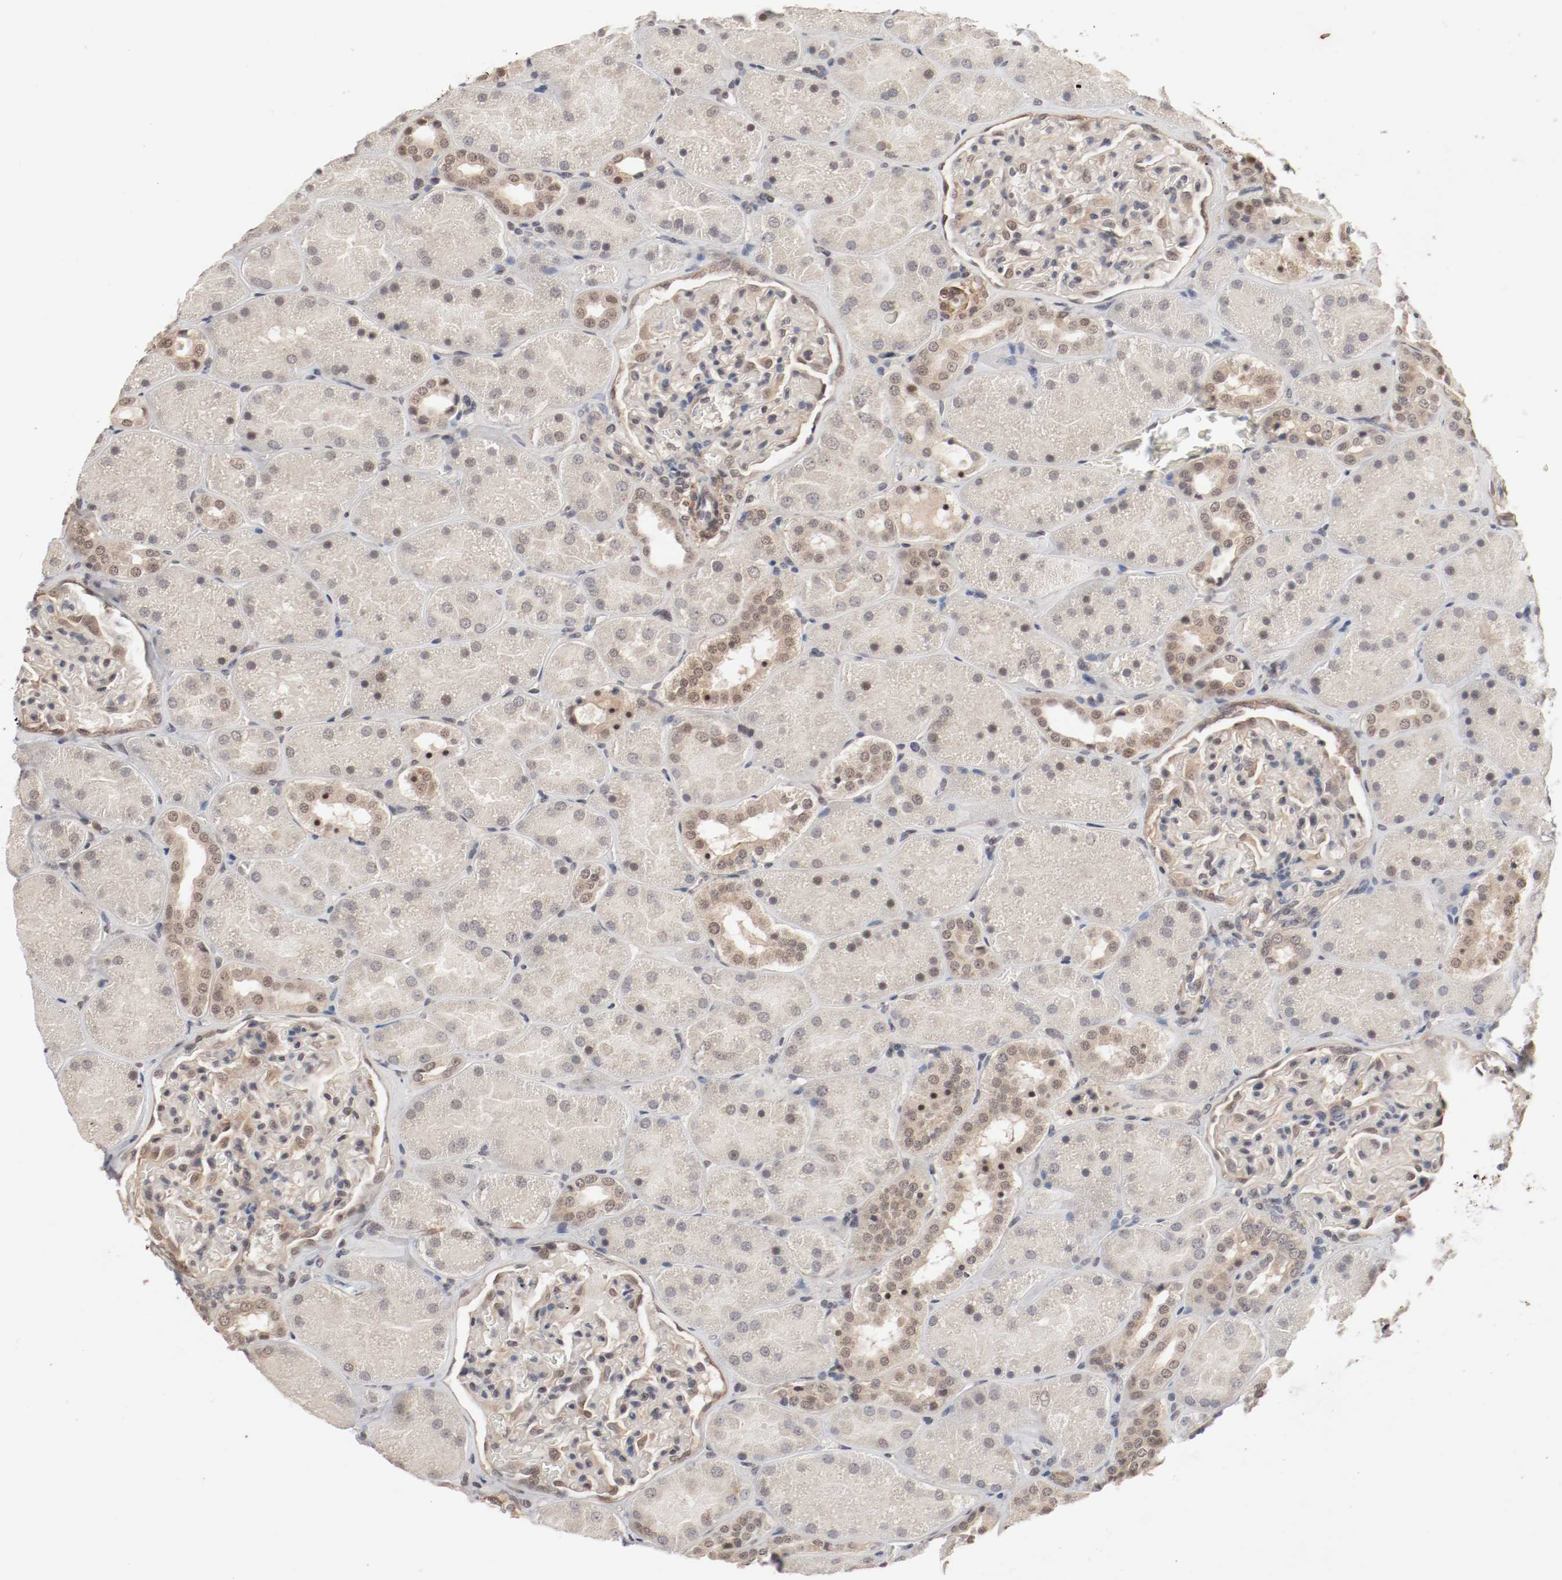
{"staining": {"intensity": "moderate", "quantity": "25%-75%", "location": "cytoplasmic/membranous,nuclear"}, "tissue": "kidney", "cell_type": "Cells in glomeruli", "image_type": "normal", "snomed": [{"axis": "morphology", "description": "Normal tissue, NOS"}, {"axis": "topography", "description": "Kidney"}], "caption": "IHC micrograph of unremarkable kidney stained for a protein (brown), which reveals medium levels of moderate cytoplasmic/membranous,nuclear expression in about 25%-75% of cells in glomeruli.", "gene": "CSNK2B", "patient": {"sex": "male", "age": 28}}